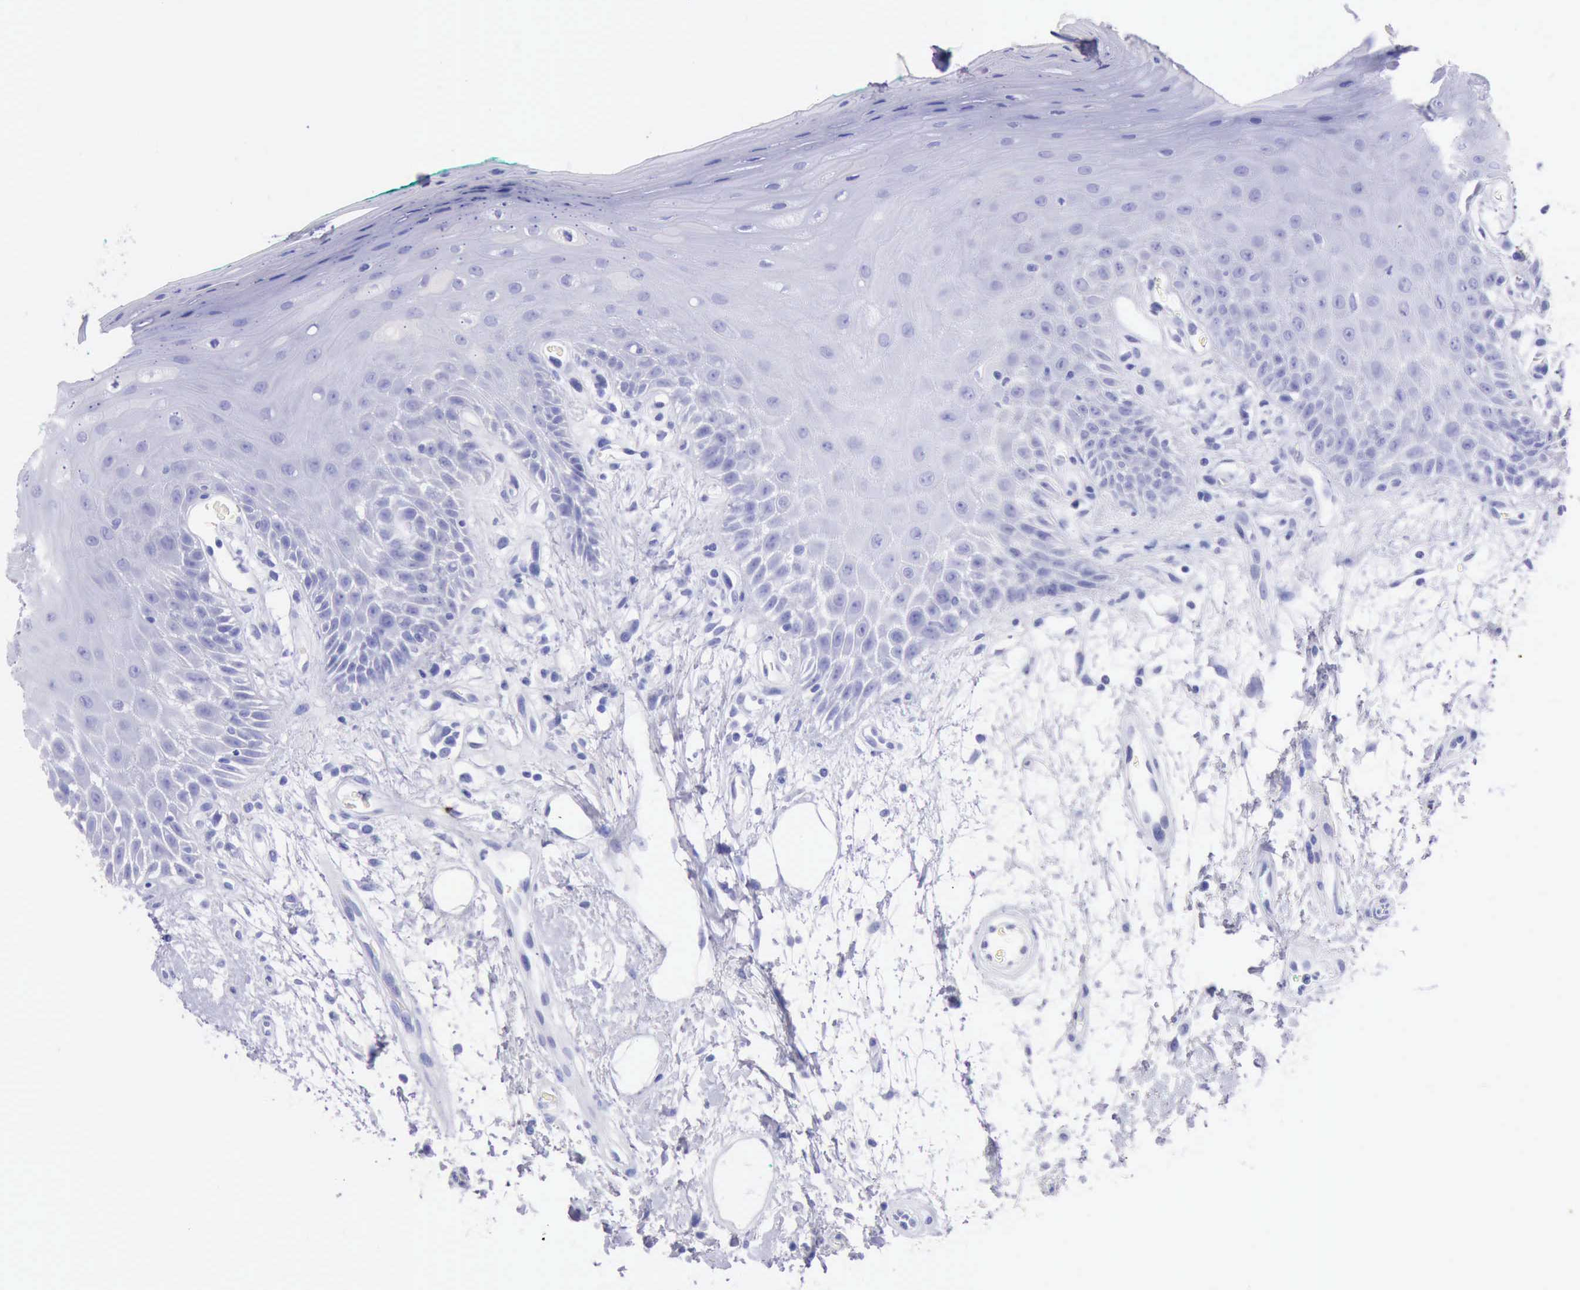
{"staining": {"intensity": "negative", "quantity": "none", "location": "none"}, "tissue": "oral mucosa", "cell_type": "Squamous epithelial cells", "image_type": "normal", "snomed": [{"axis": "morphology", "description": "Normal tissue, NOS"}, {"axis": "morphology", "description": "Squamous cell carcinoma, NOS"}, {"axis": "topography", "description": "Skeletal muscle"}, {"axis": "topography", "description": "Oral tissue"}, {"axis": "topography", "description": "Head-Neck"}], "caption": "DAB (3,3'-diaminobenzidine) immunohistochemical staining of benign human oral mucosa shows no significant positivity in squamous epithelial cells. (DAB IHC, high magnification).", "gene": "KRT8", "patient": {"sex": "female", "age": 84}}